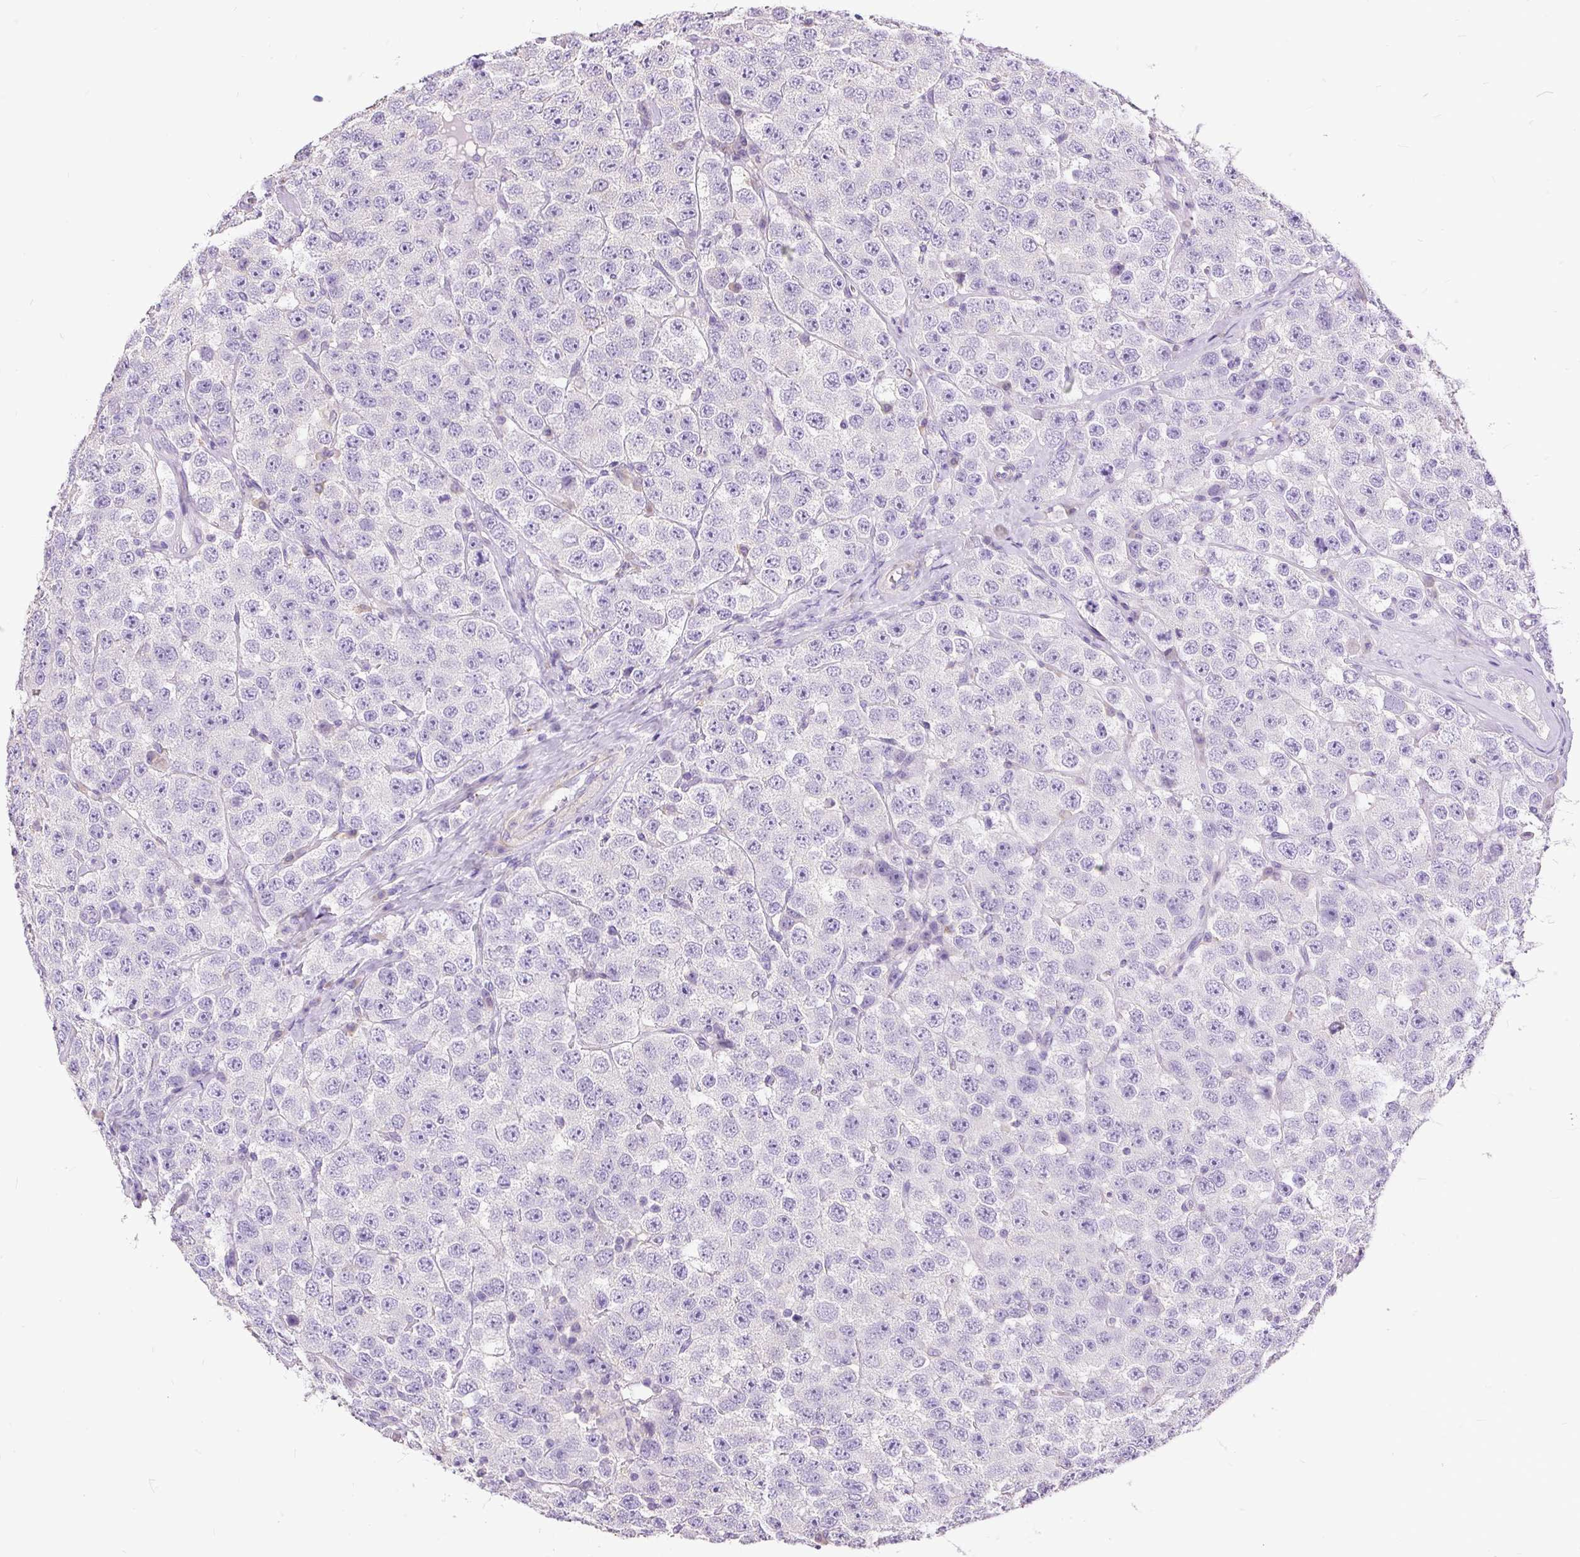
{"staining": {"intensity": "negative", "quantity": "none", "location": "none"}, "tissue": "testis cancer", "cell_type": "Tumor cells", "image_type": "cancer", "snomed": [{"axis": "morphology", "description": "Seminoma, NOS"}, {"axis": "topography", "description": "Testis"}], "caption": "Immunohistochemistry of human testis cancer (seminoma) shows no expression in tumor cells.", "gene": "GBX1", "patient": {"sex": "male", "age": 28}}